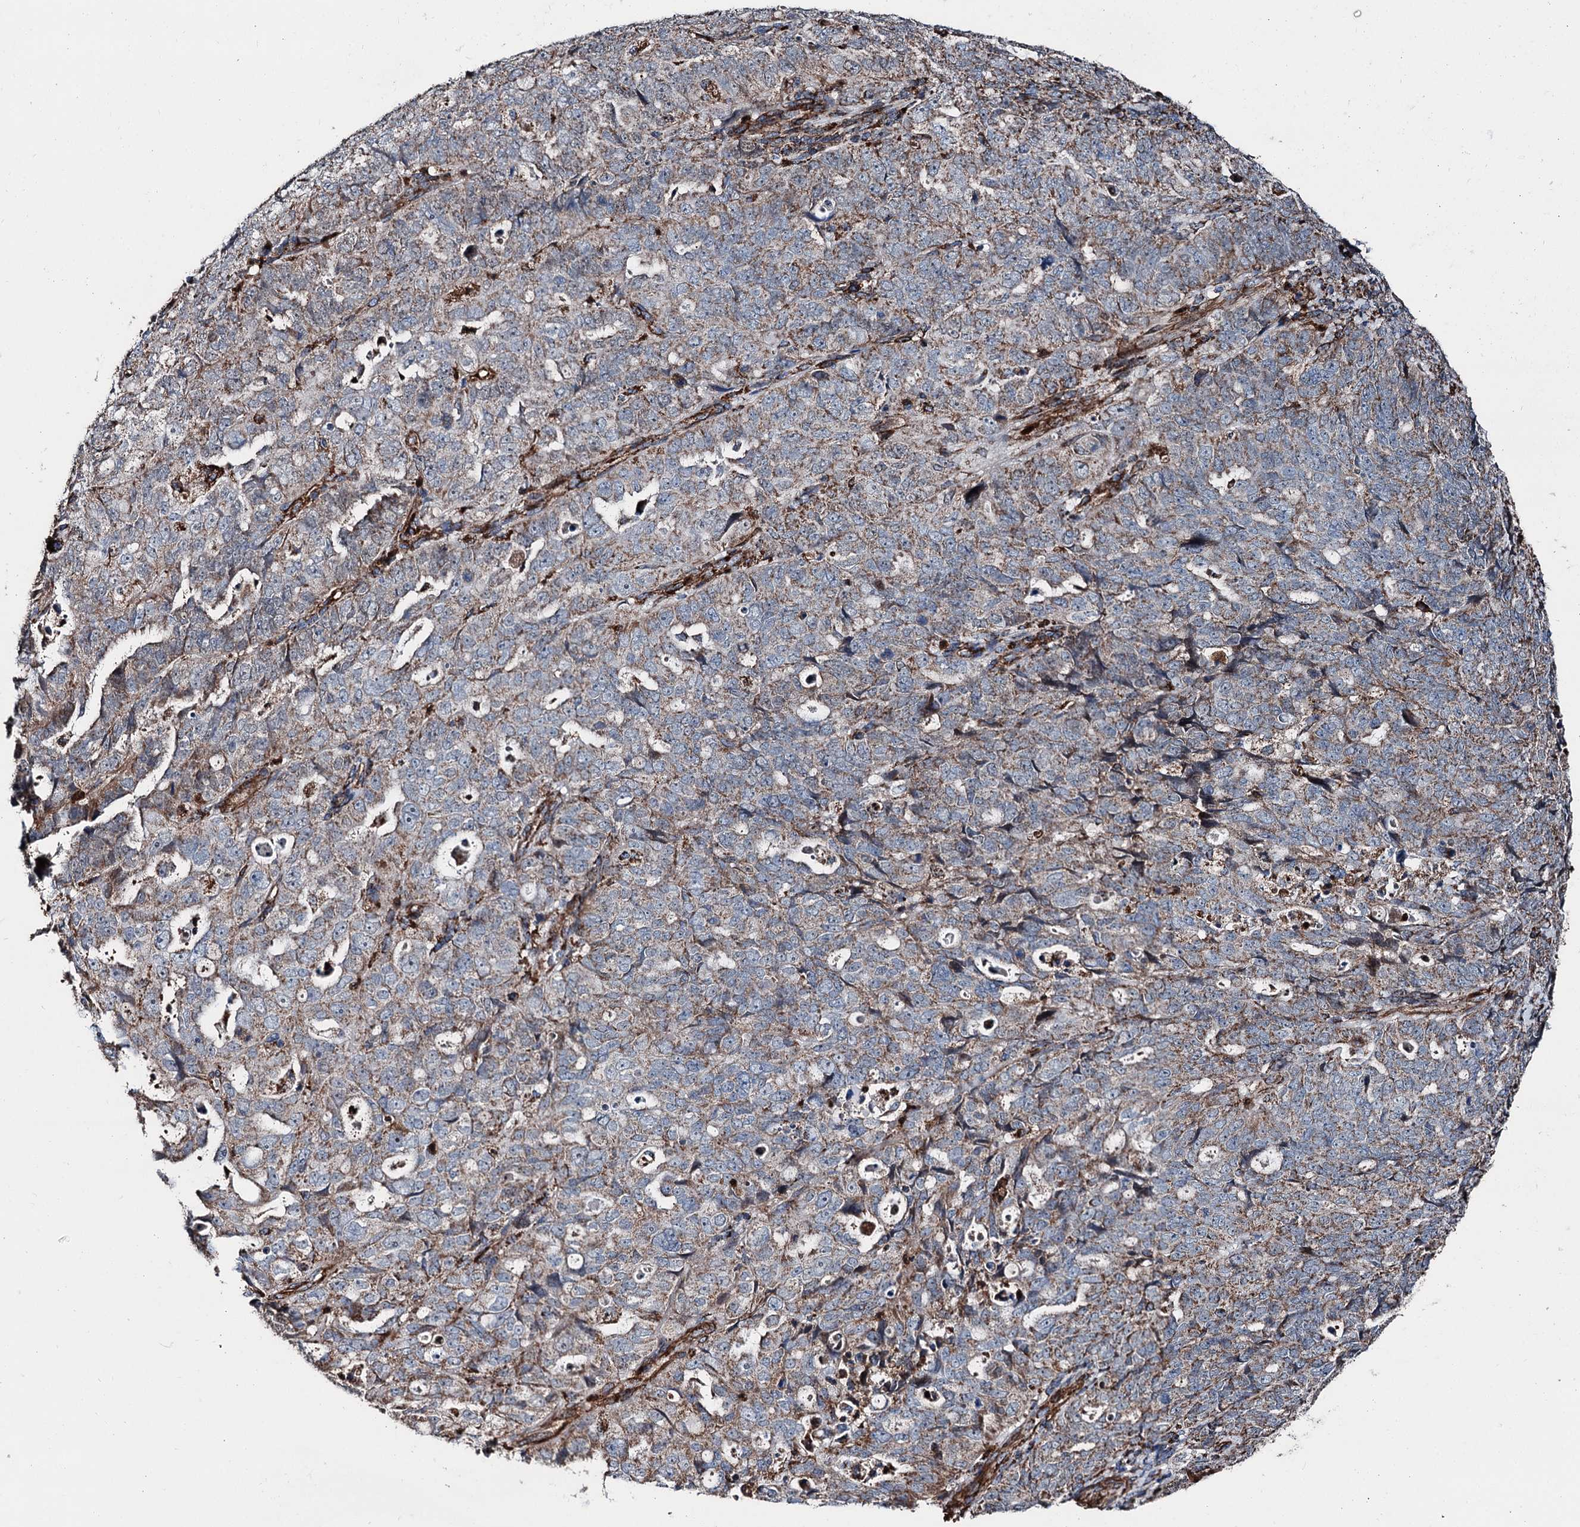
{"staining": {"intensity": "moderate", "quantity": ">75%", "location": "cytoplasmic/membranous"}, "tissue": "endometrial cancer", "cell_type": "Tumor cells", "image_type": "cancer", "snomed": [{"axis": "morphology", "description": "Adenocarcinoma, NOS"}, {"axis": "topography", "description": "Endometrium"}], "caption": "Endometrial adenocarcinoma tissue exhibits moderate cytoplasmic/membranous positivity in about >75% of tumor cells, visualized by immunohistochemistry.", "gene": "DDIAS", "patient": {"sex": "female", "age": 65}}